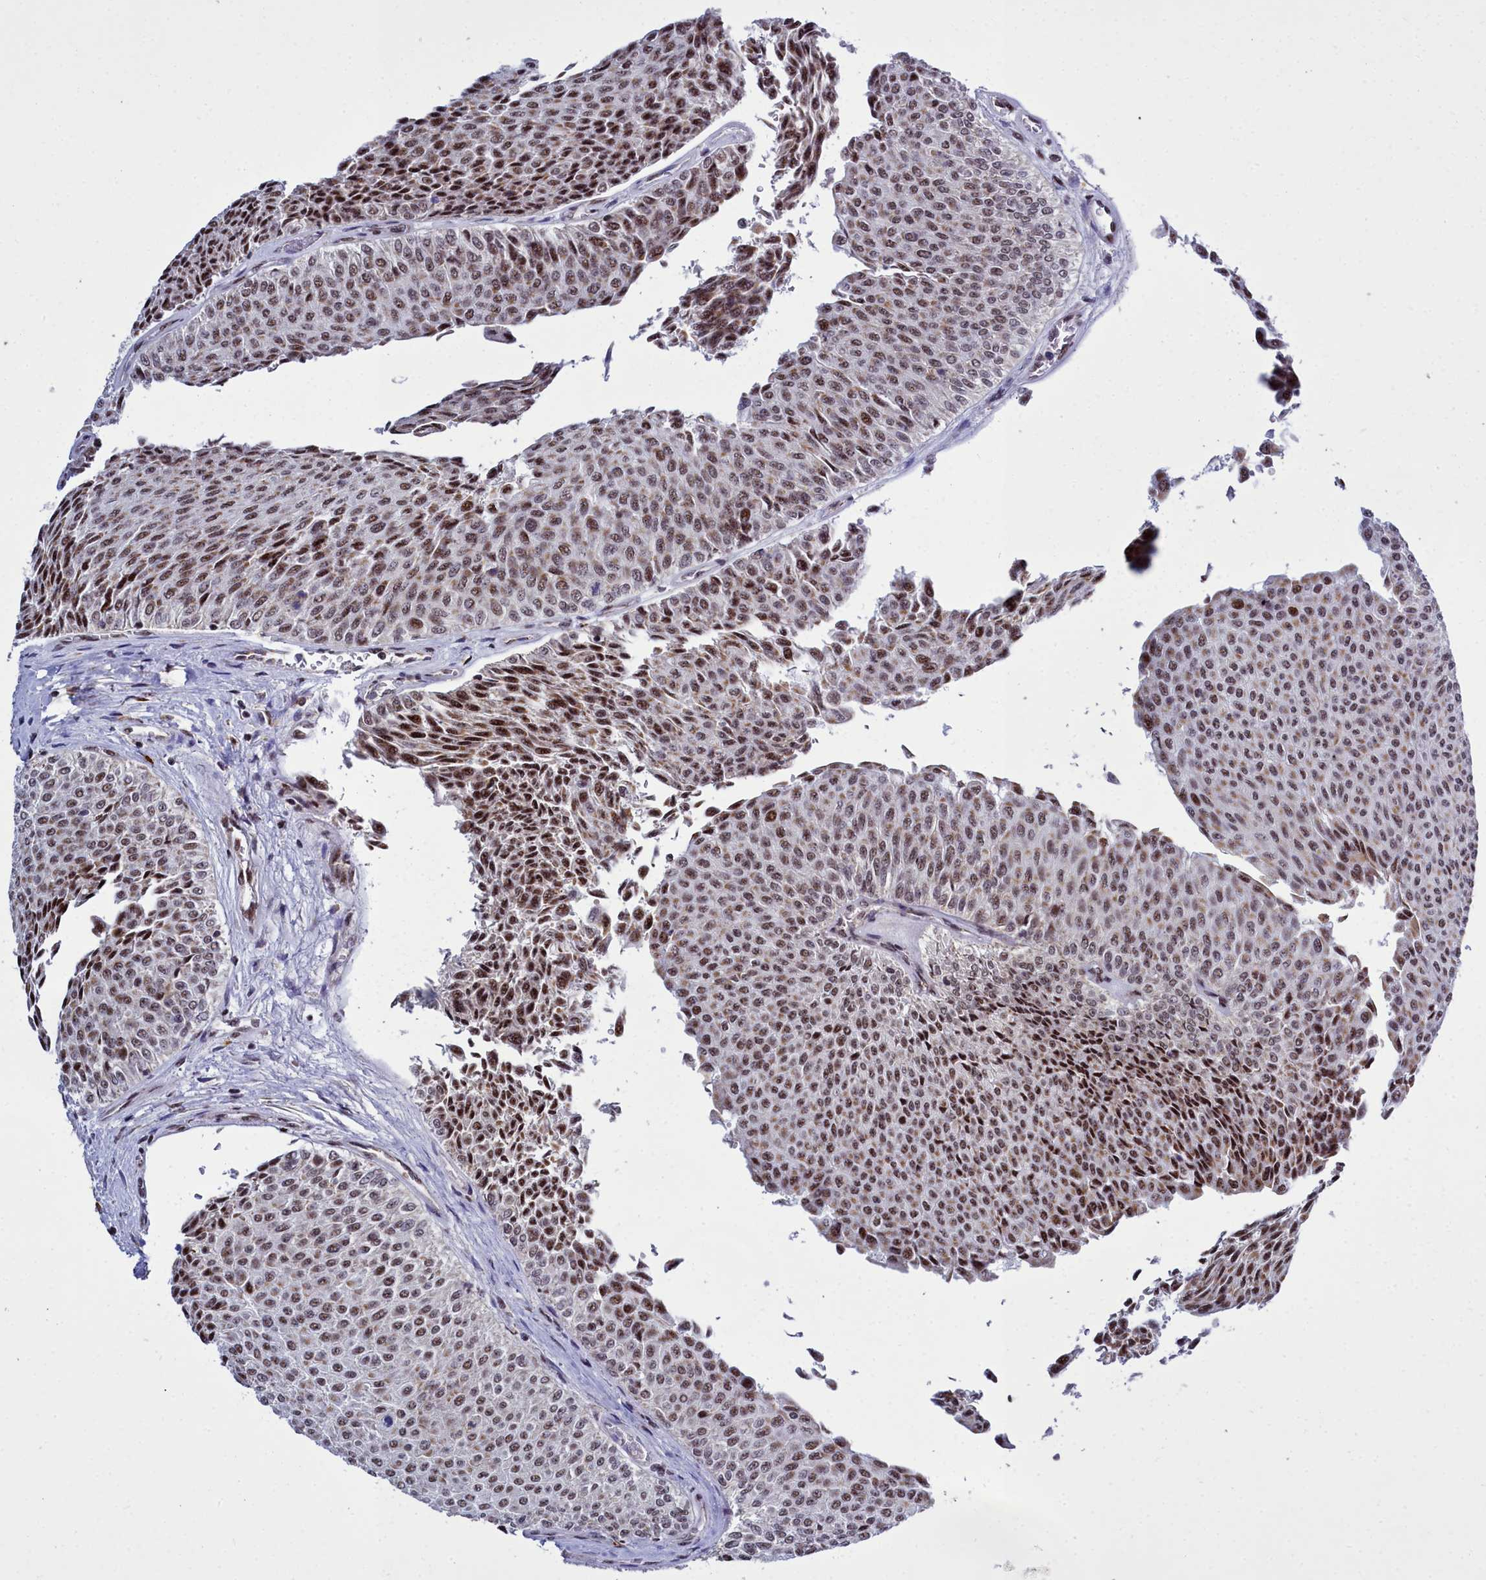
{"staining": {"intensity": "strong", "quantity": "25%-75%", "location": "cytoplasmic/membranous,nuclear"}, "tissue": "urothelial cancer", "cell_type": "Tumor cells", "image_type": "cancer", "snomed": [{"axis": "morphology", "description": "Urothelial carcinoma, Low grade"}, {"axis": "topography", "description": "Urinary bladder"}], "caption": "Protein expression by immunohistochemistry displays strong cytoplasmic/membranous and nuclear expression in about 25%-75% of tumor cells in urothelial cancer.", "gene": "POM121L2", "patient": {"sex": "male", "age": 78}}